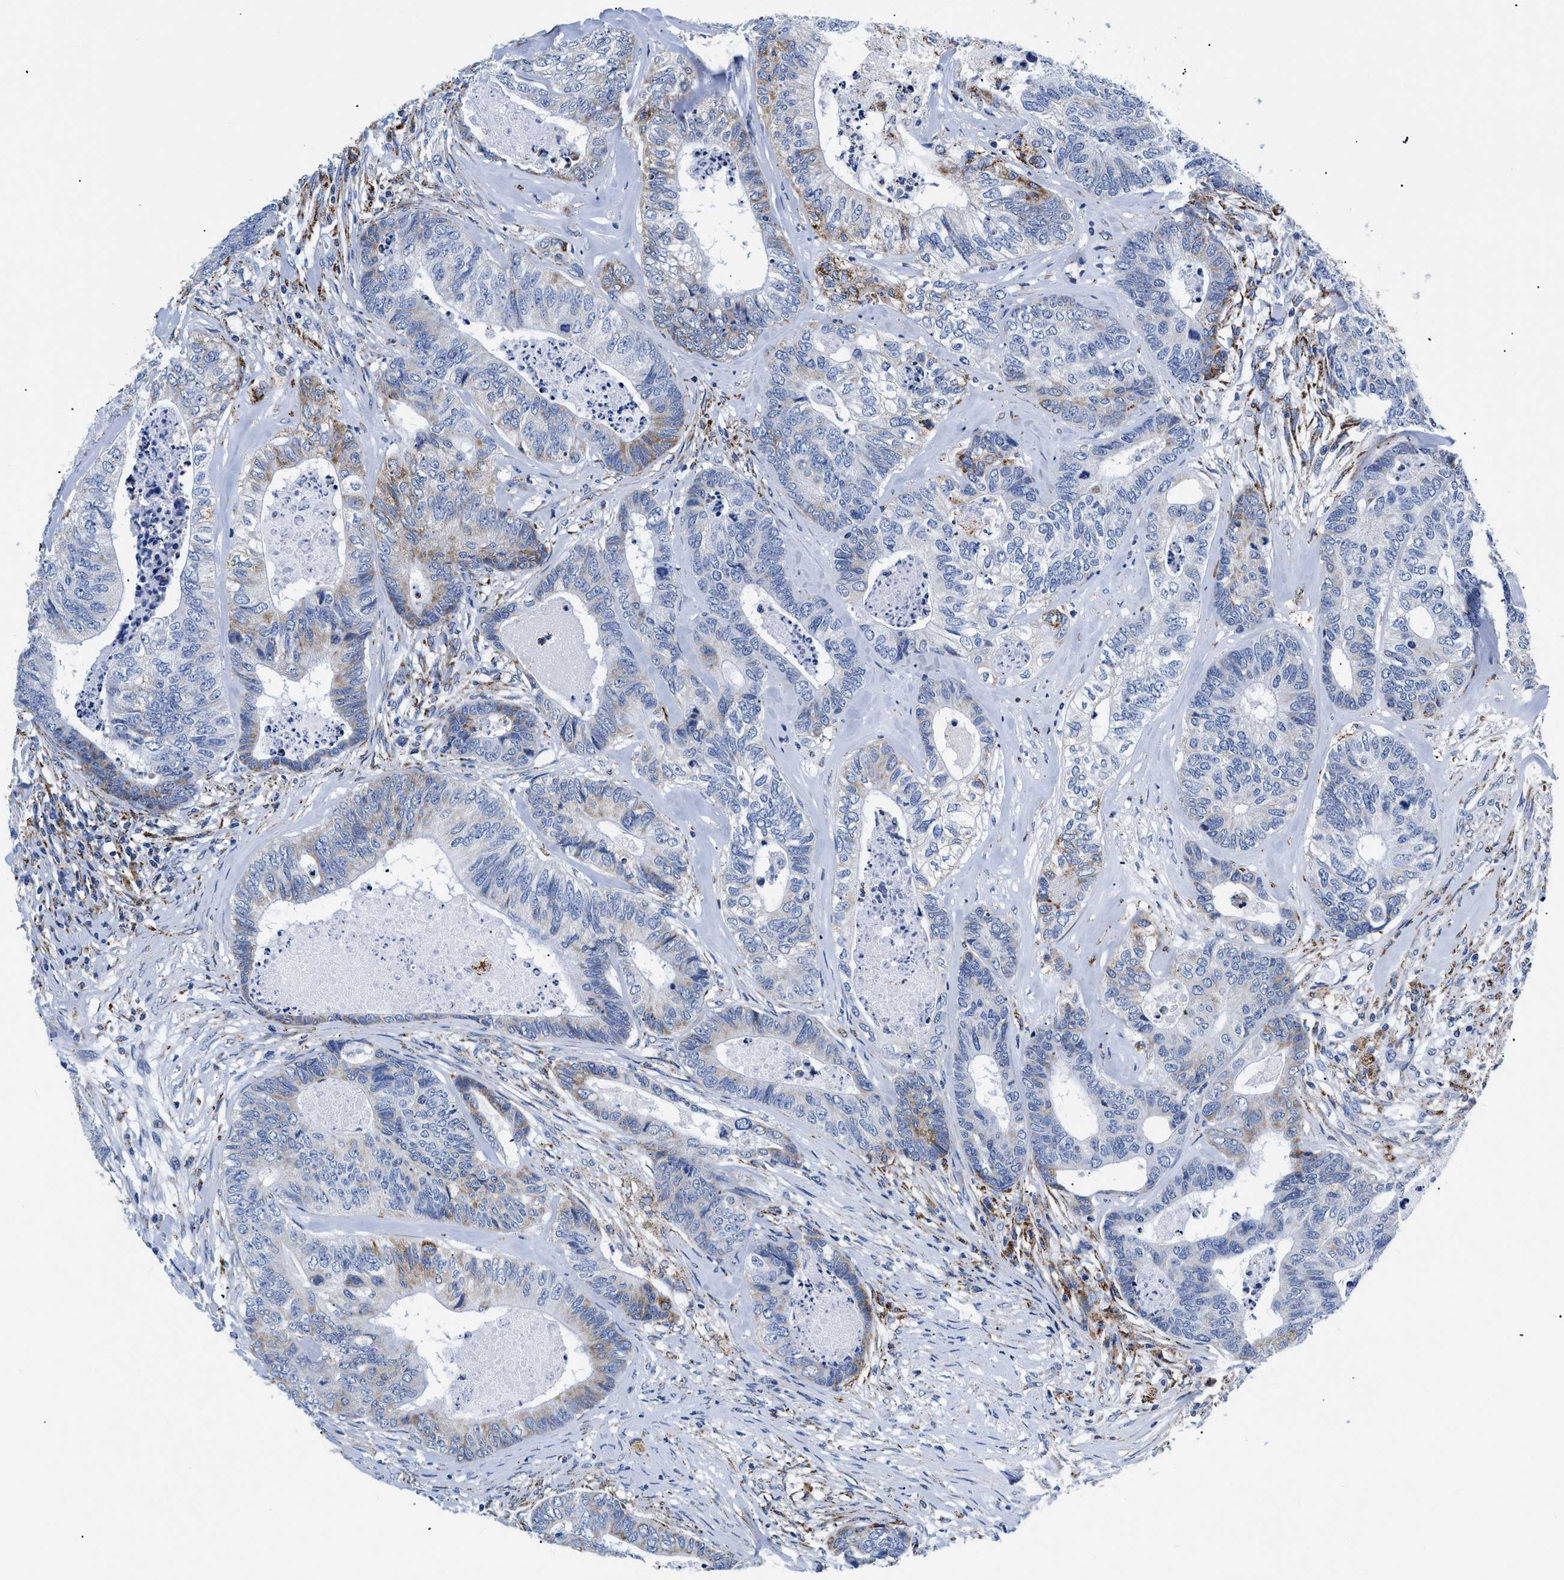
{"staining": {"intensity": "moderate", "quantity": "<25%", "location": "cytoplasmic/membranous"}, "tissue": "colorectal cancer", "cell_type": "Tumor cells", "image_type": "cancer", "snomed": [{"axis": "morphology", "description": "Adenocarcinoma, NOS"}, {"axis": "topography", "description": "Colon"}], "caption": "Colorectal adenocarcinoma stained for a protein (brown) demonstrates moderate cytoplasmic/membranous positive expression in approximately <25% of tumor cells.", "gene": "GPR149", "patient": {"sex": "female", "age": 67}}